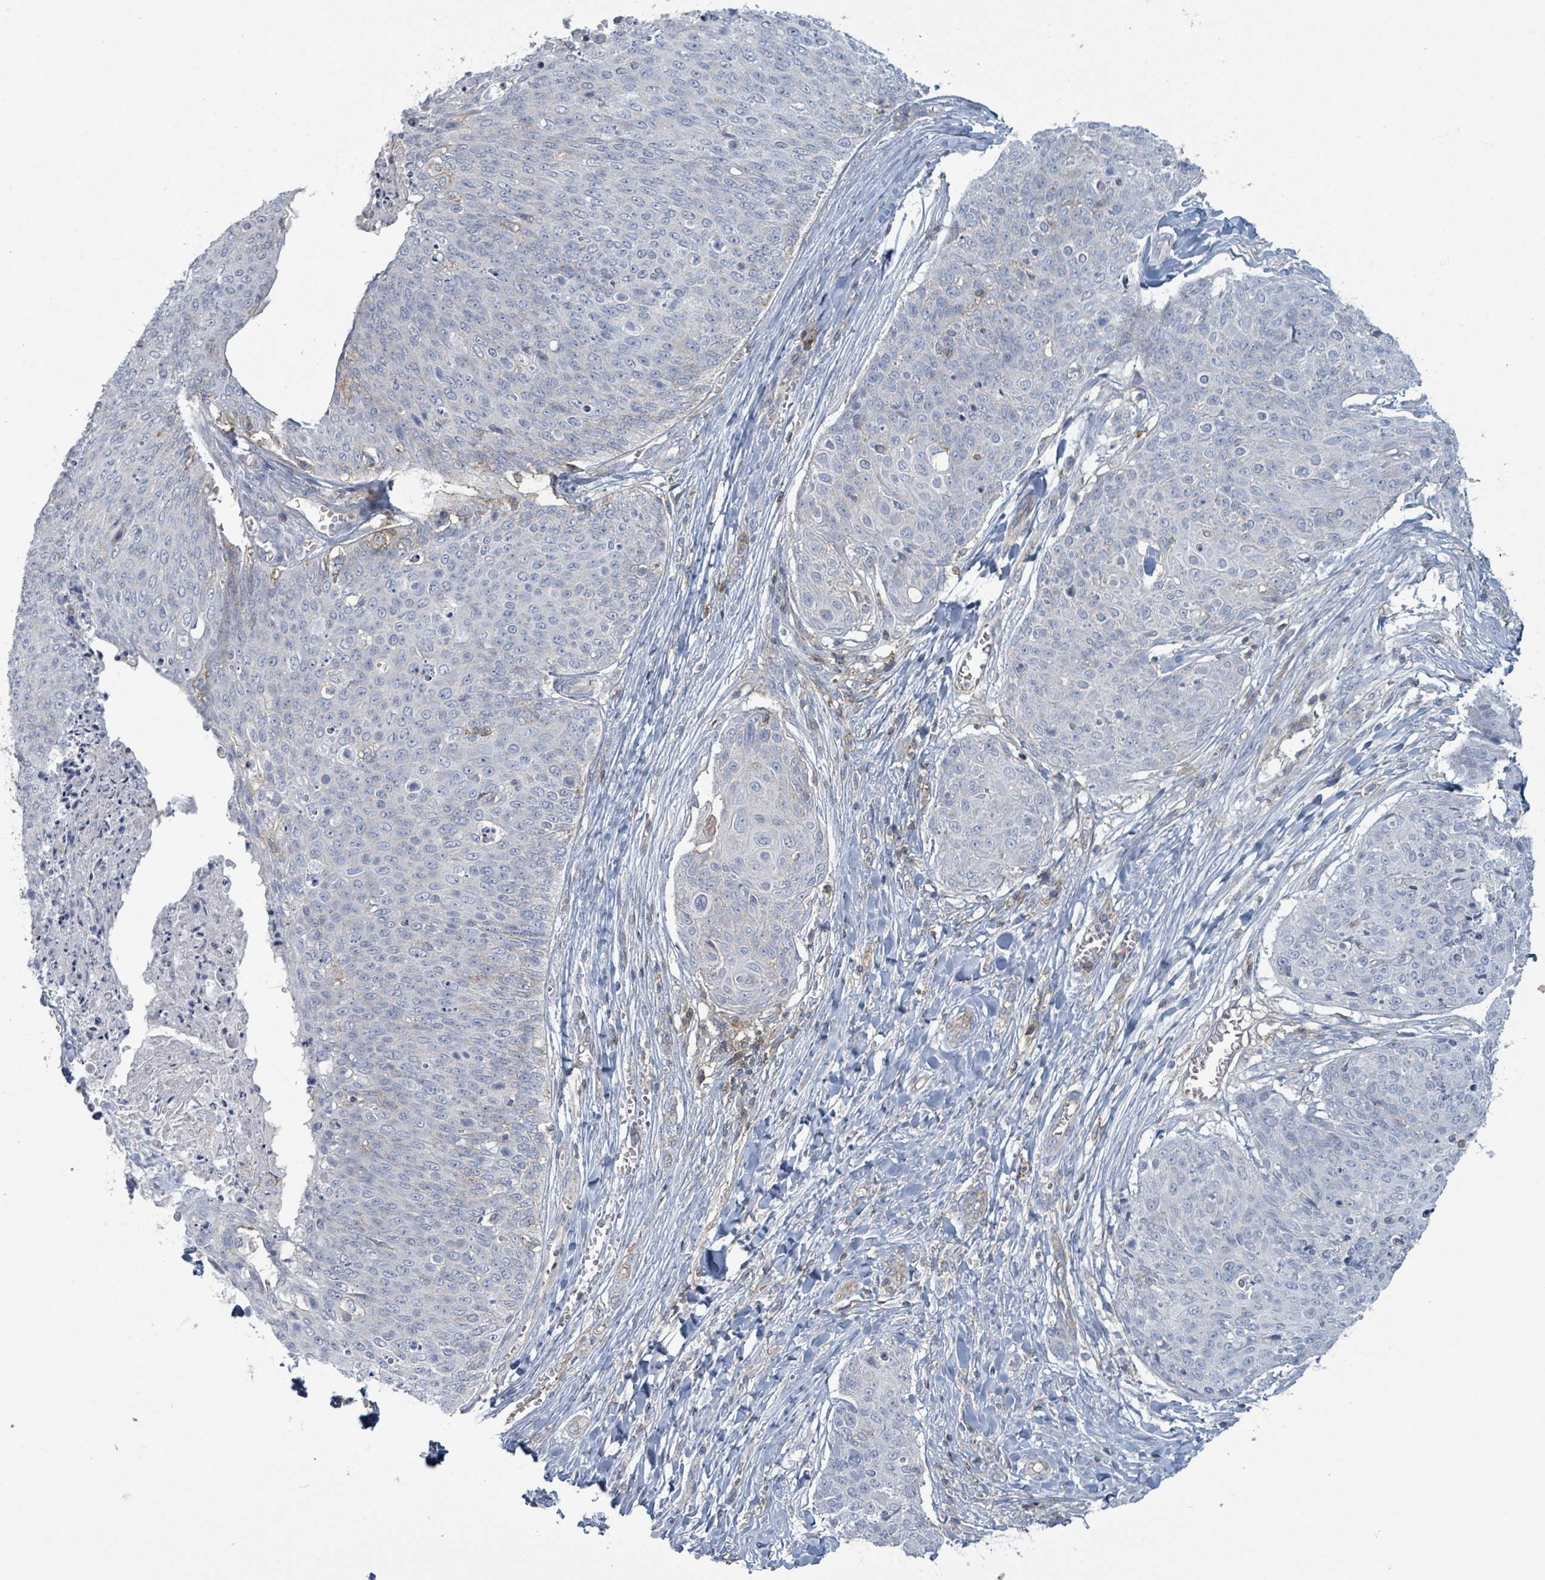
{"staining": {"intensity": "negative", "quantity": "none", "location": "none"}, "tissue": "skin cancer", "cell_type": "Tumor cells", "image_type": "cancer", "snomed": [{"axis": "morphology", "description": "Squamous cell carcinoma, NOS"}, {"axis": "topography", "description": "Skin"}, {"axis": "topography", "description": "Vulva"}], "caption": "High magnification brightfield microscopy of skin cancer stained with DAB (3,3'-diaminobenzidine) (brown) and counterstained with hematoxylin (blue): tumor cells show no significant expression. (DAB immunohistochemistry, high magnification).", "gene": "TNFRSF14", "patient": {"sex": "female", "age": 85}}